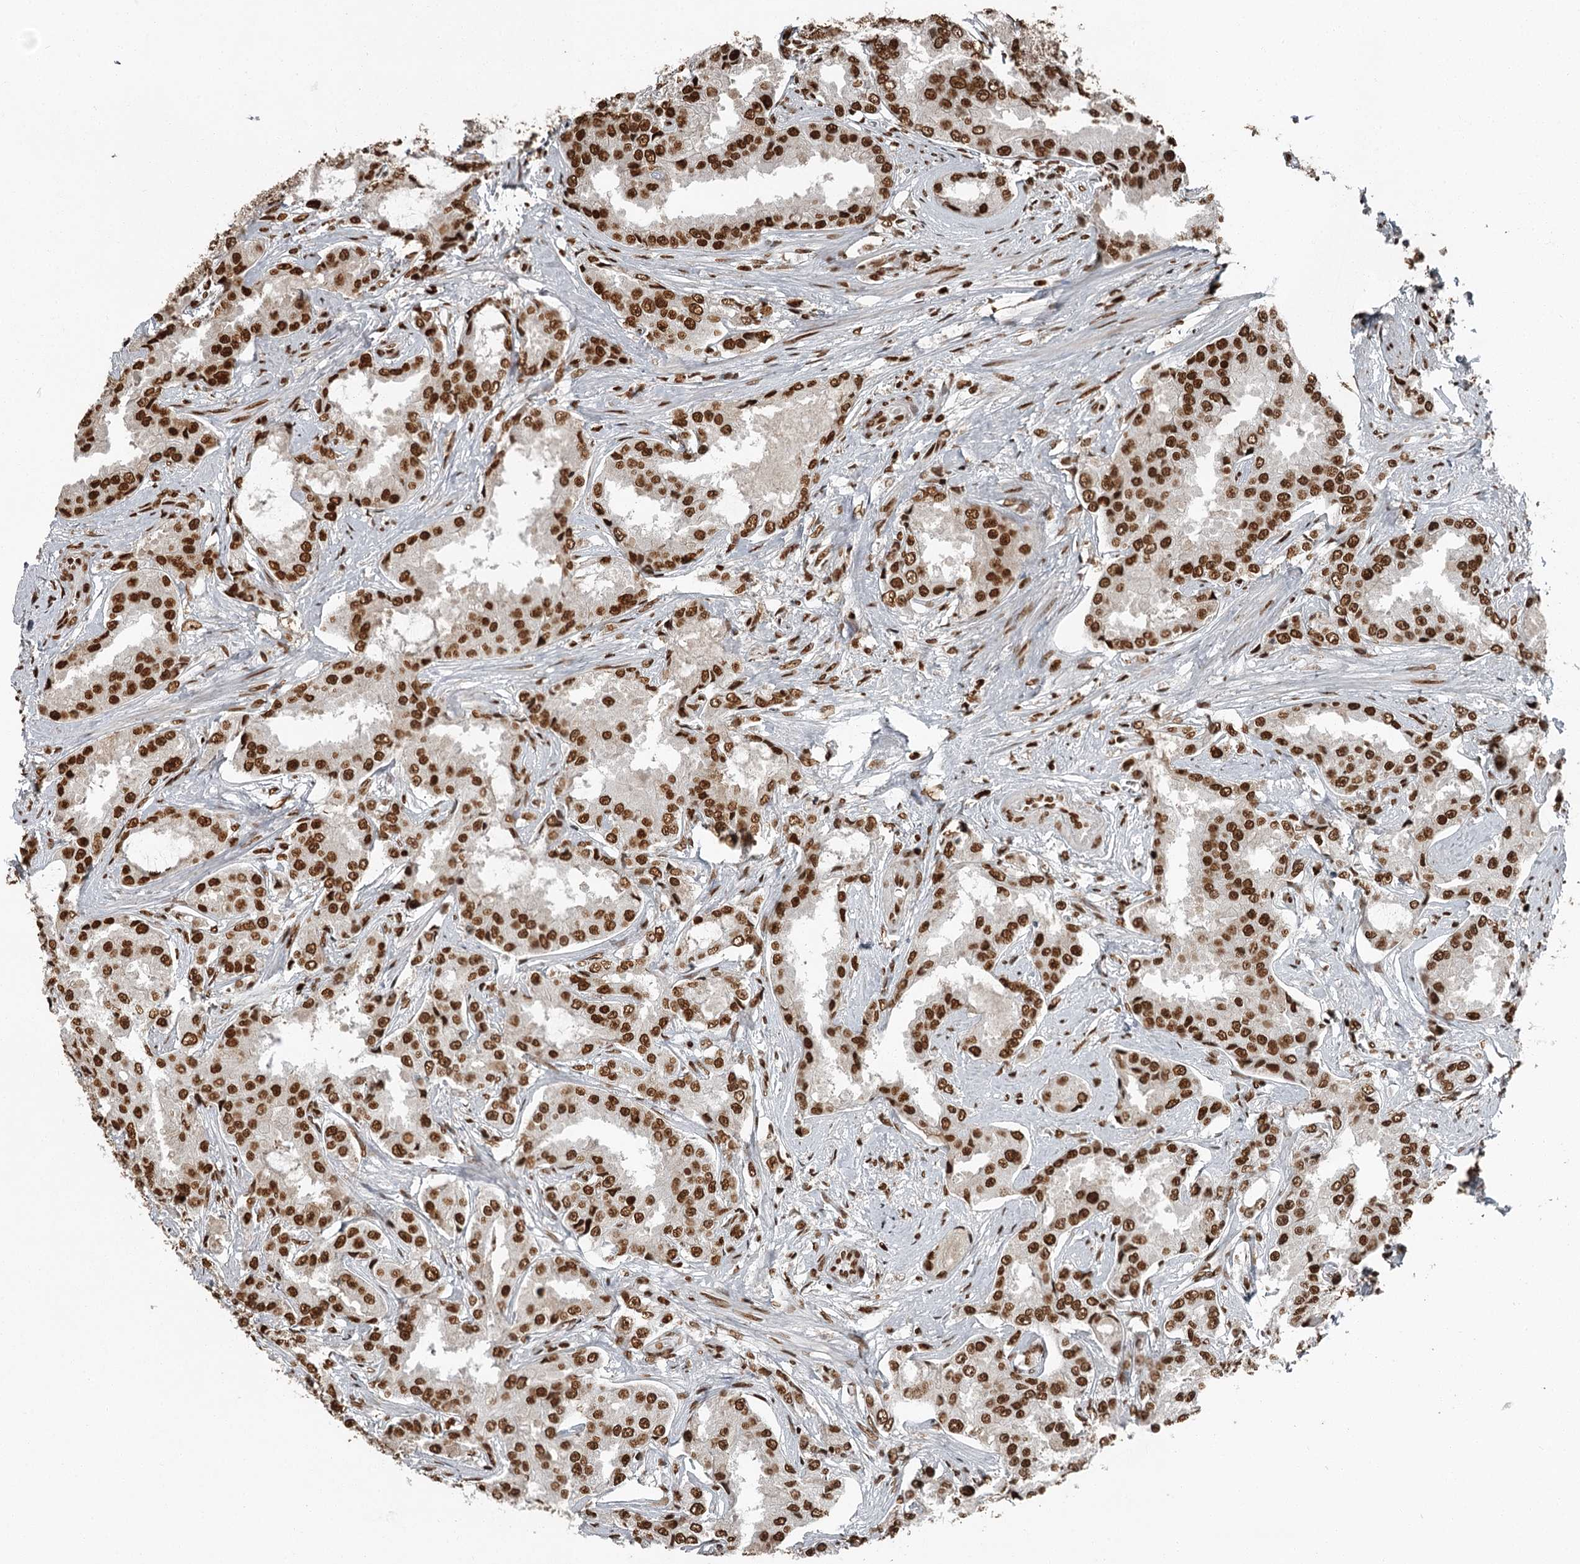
{"staining": {"intensity": "strong", "quantity": ">75%", "location": "nuclear"}, "tissue": "prostate cancer", "cell_type": "Tumor cells", "image_type": "cancer", "snomed": [{"axis": "morphology", "description": "Adenocarcinoma, High grade"}, {"axis": "topography", "description": "Prostate"}], "caption": "This image reveals immunohistochemistry (IHC) staining of human prostate cancer (adenocarcinoma (high-grade)), with high strong nuclear positivity in approximately >75% of tumor cells.", "gene": "RBBP7", "patient": {"sex": "male", "age": 73}}